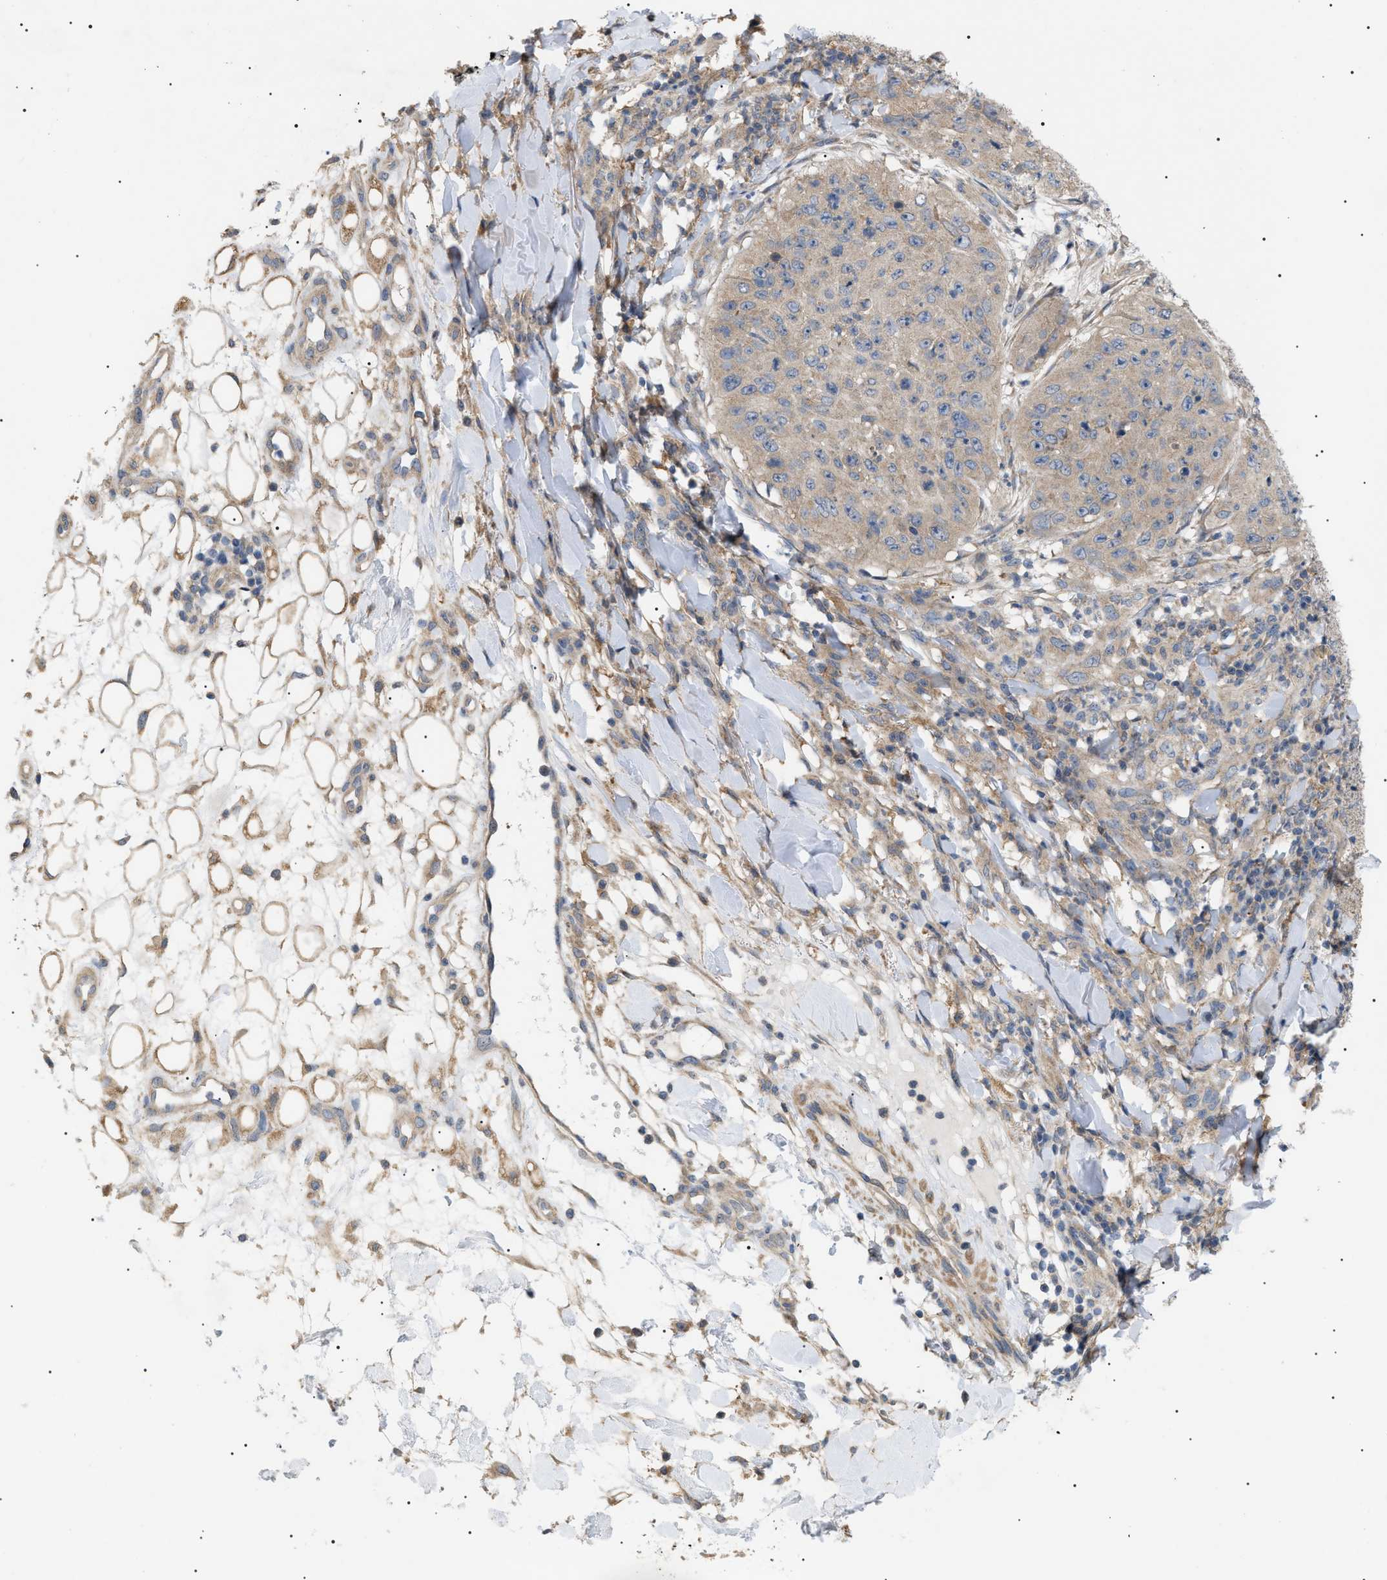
{"staining": {"intensity": "weak", "quantity": ">75%", "location": "cytoplasmic/membranous"}, "tissue": "skin cancer", "cell_type": "Tumor cells", "image_type": "cancer", "snomed": [{"axis": "morphology", "description": "Squamous cell carcinoma, NOS"}, {"axis": "topography", "description": "Skin"}], "caption": "This is an image of IHC staining of skin cancer (squamous cell carcinoma), which shows weak expression in the cytoplasmic/membranous of tumor cells.", "gene": "IRS2", "patient": {"sex": "female", "age": 80}}